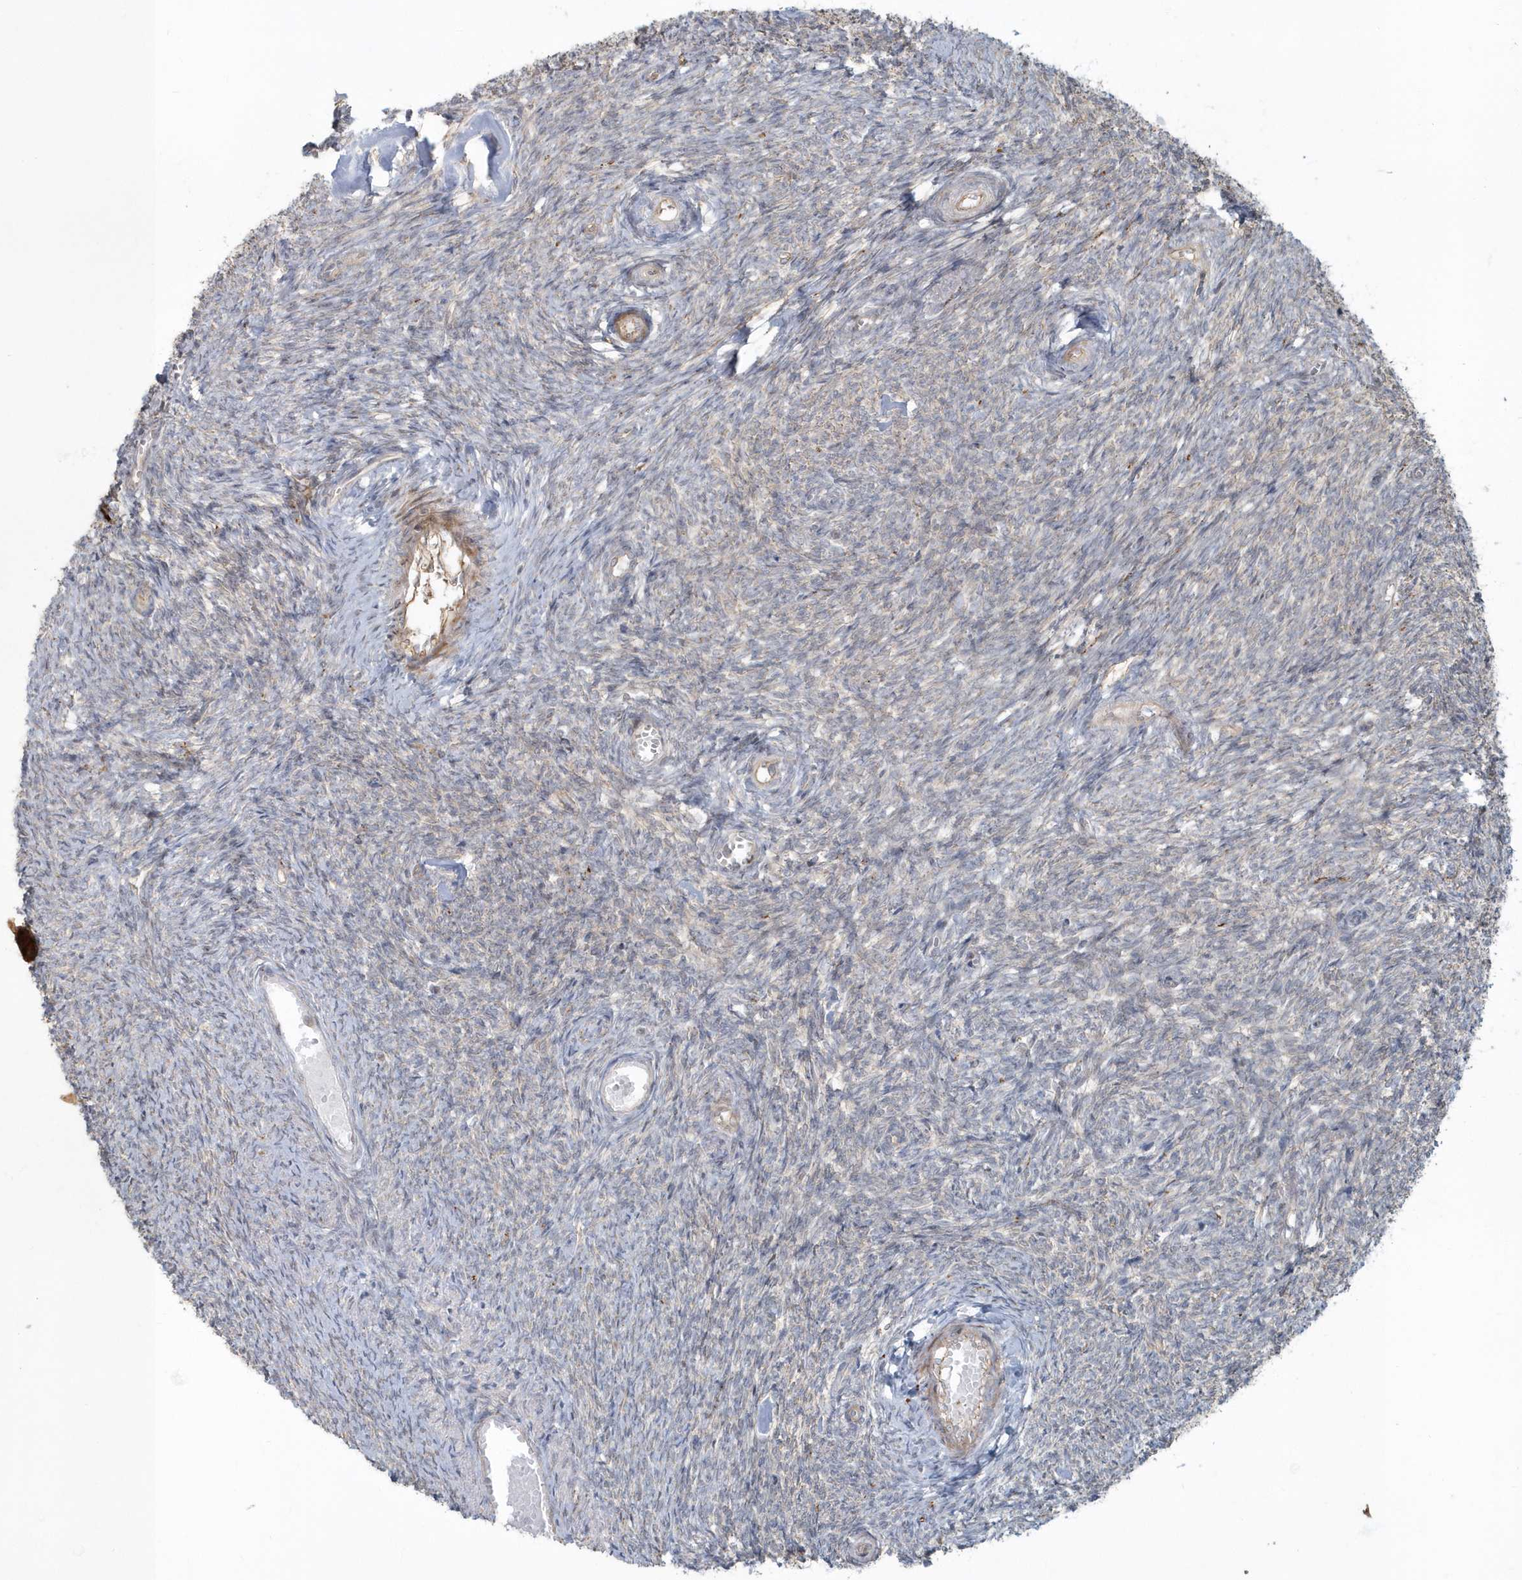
{"staining": {"intensity": "moderate", "quantity": ">75%", "location": "cytoplasmic/membranous"}, "tissue": "ovary", "cell_type": "Follicle cells", "image_type": "normal", "snomed": [{"axis": "morphology", "description": "Normal tissue, NOS"}, {"axis": "topography", "description": "Ovary"}], "caption": "Brown immunohistochemical staining in normal human ovary shows moderate cytoplasmic/membranous staining in approximately >75% of follicle cells.", "gene": "ARHGEF38", "patient": {"sex": "female", "age": 44}}